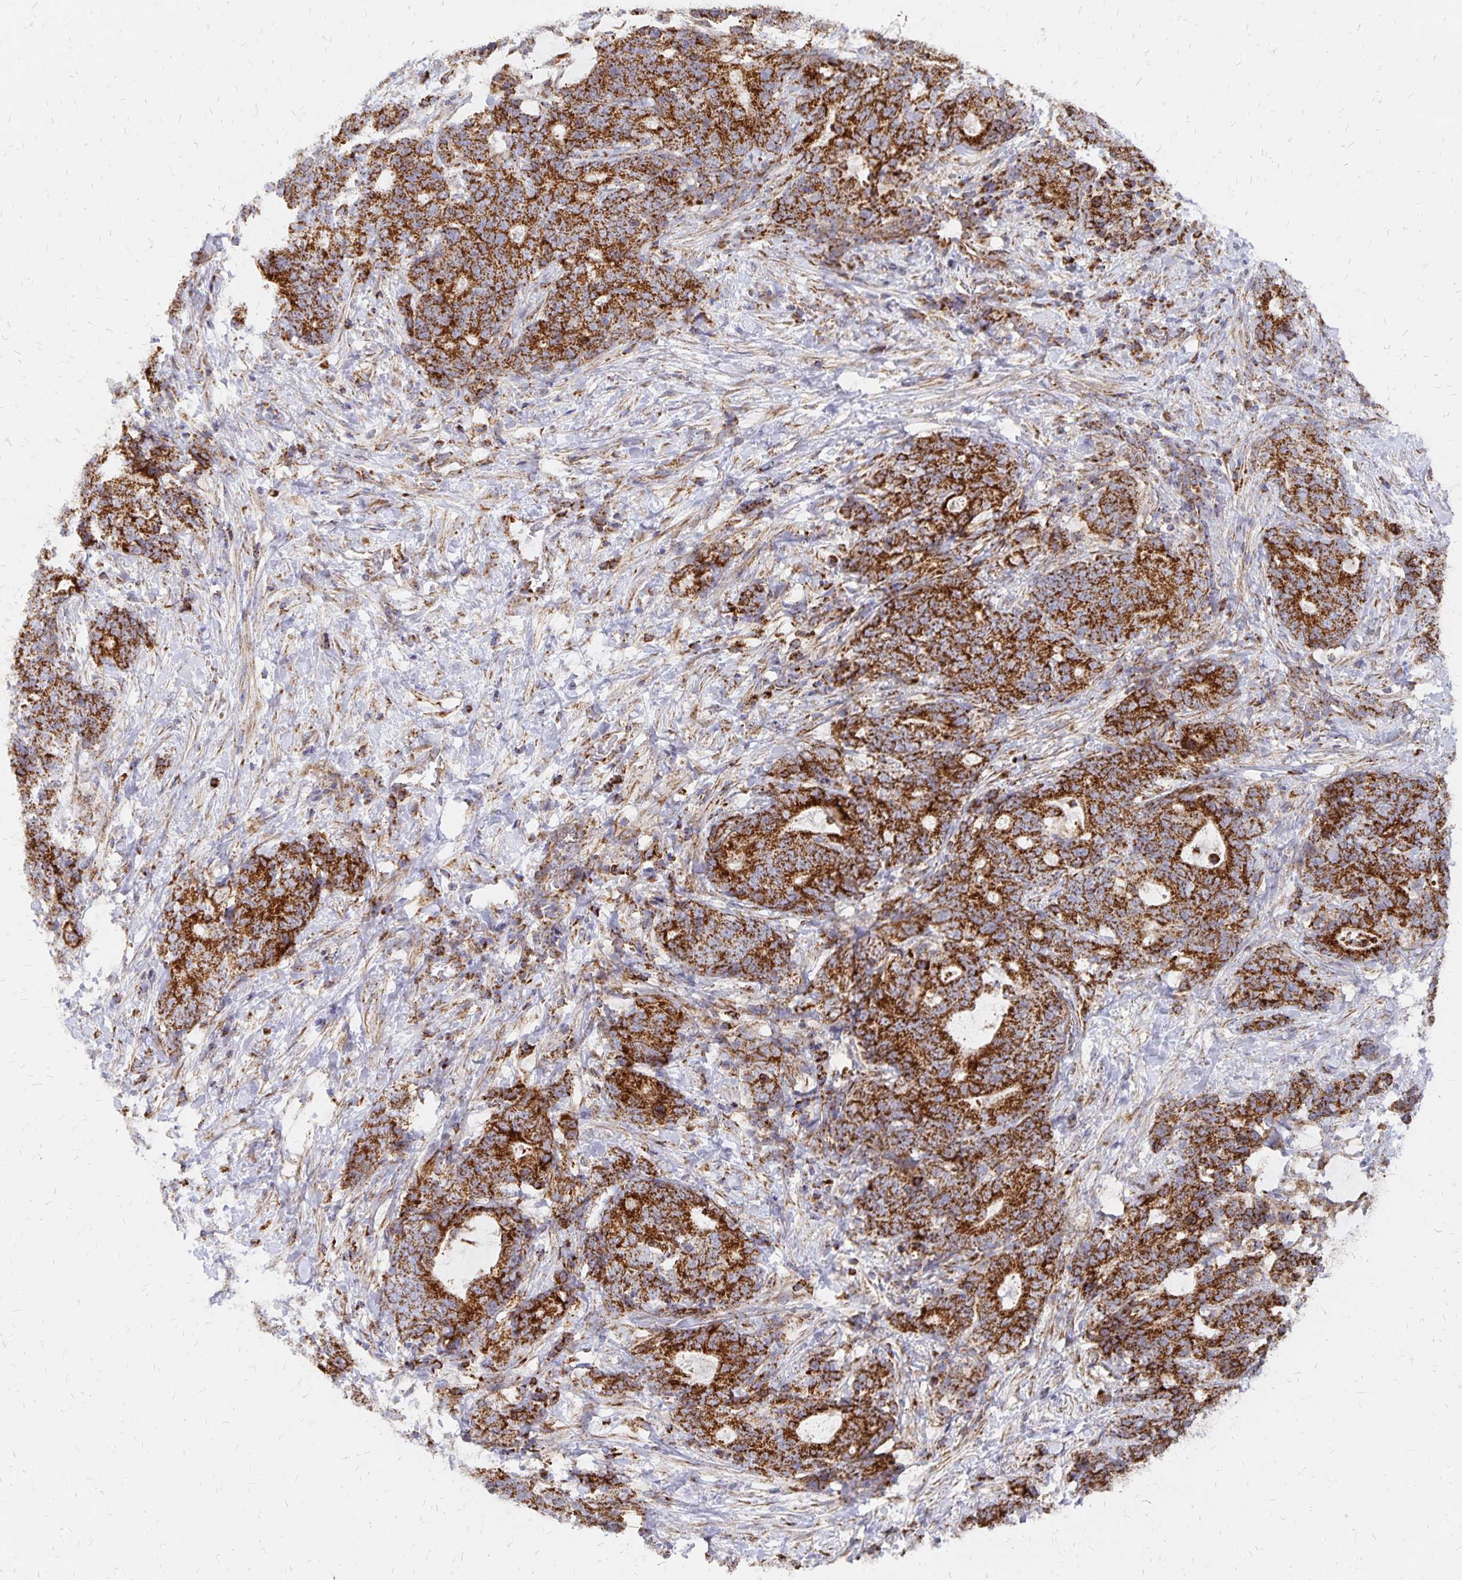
{"staining": {"intensity": "strong", "quantity": ">75%", "location": "cytoplasmic/membranous"}, "tissue": "stomach cancer", "cell_type": "Tumor cells", "image_type": "cancer", "snomed": [{"axis": "morphology", "description": "Normal tissue, NOS"}, {"axis": "morphology", "description": "Adenocarcinoma, NOS"}, {"axis": "topography", "description": "Stomach"}], "caption": "An IHC histopathology image of tumor tissue is shown. Protein staining in brown shows strong cytoplasmic/membranous positivity in stomach adenocarcinoma within tumor cells.", "gene": "STOML2", "patient": {"sex": "female", "age": 64}}